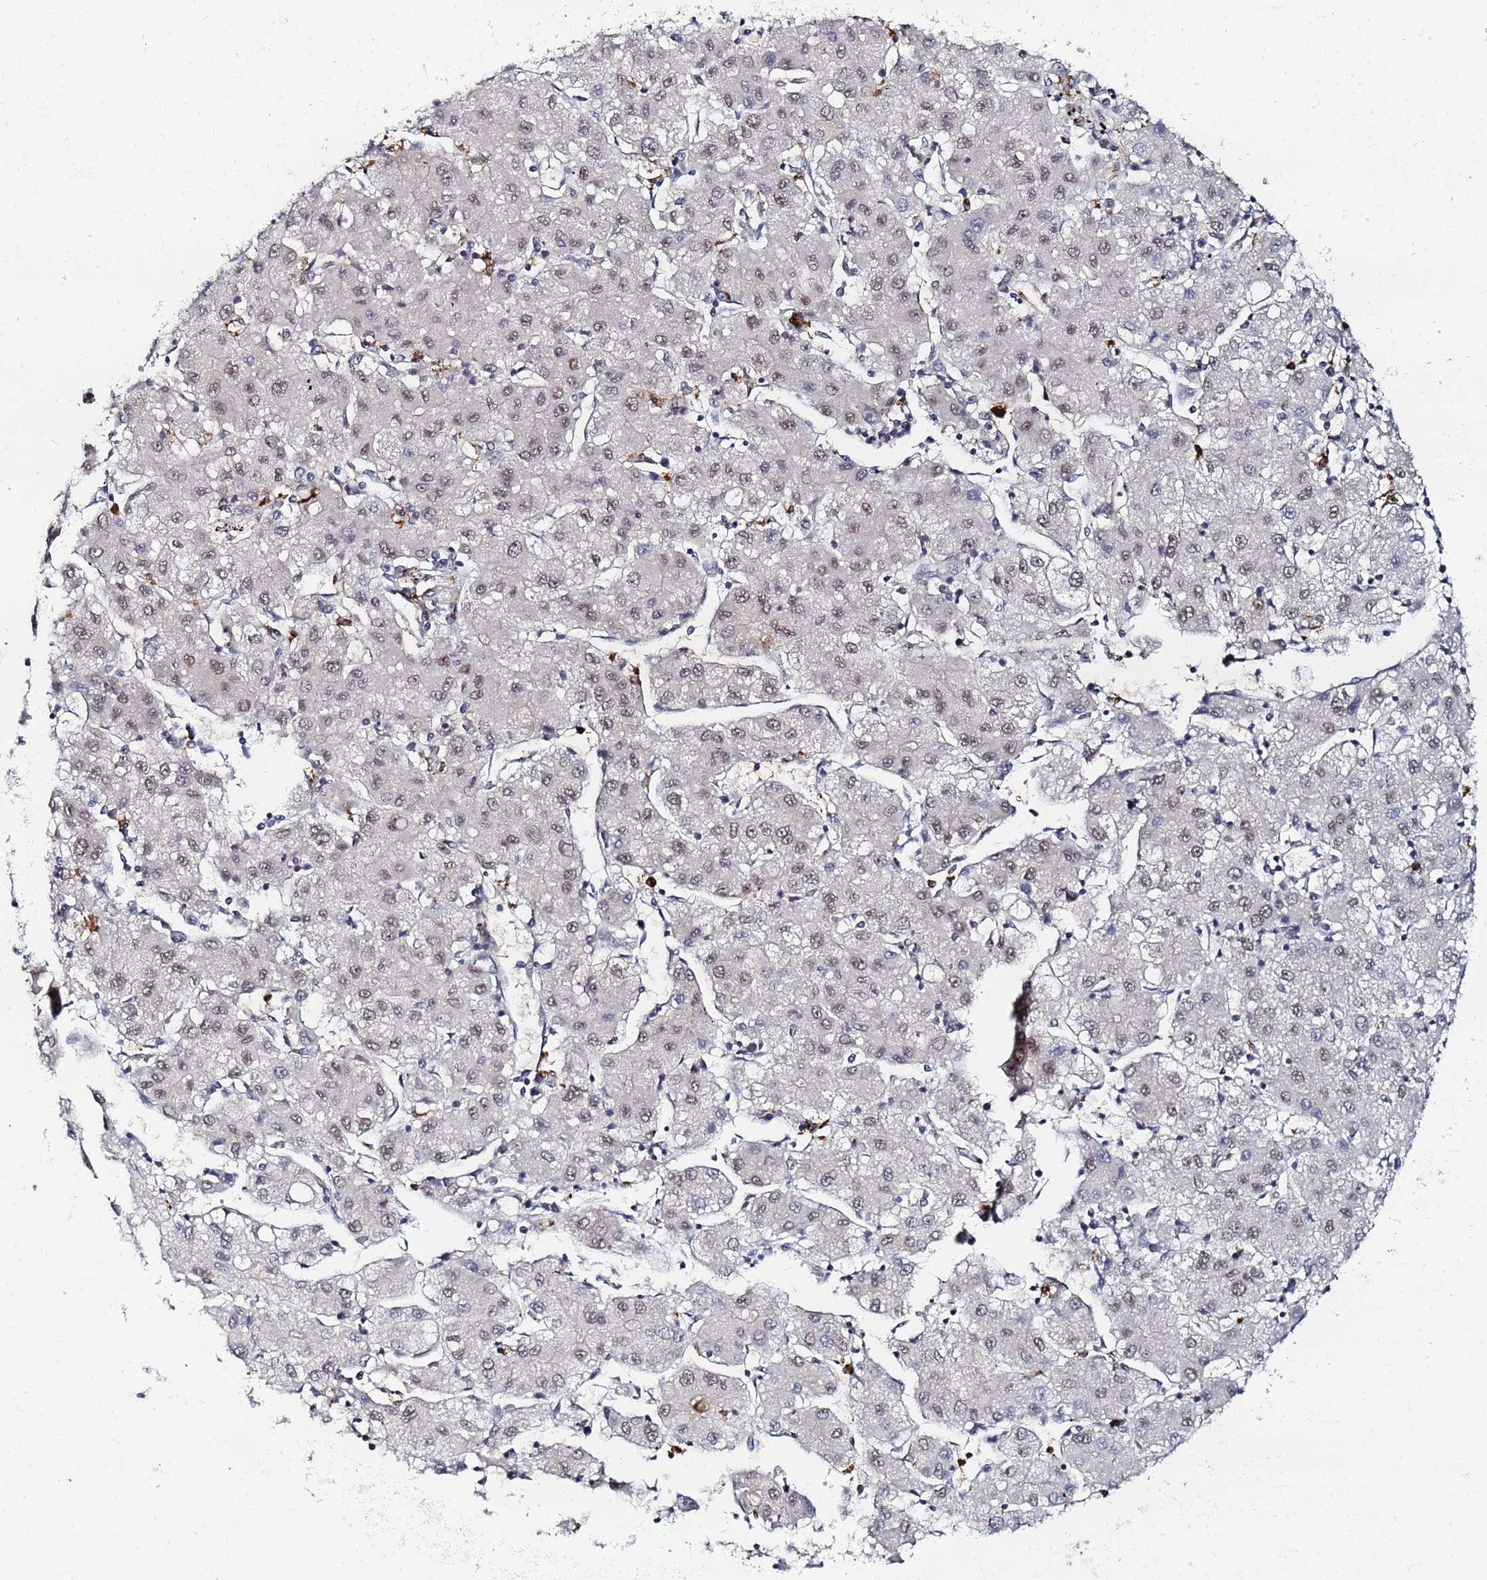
{"staining": {"intensity": "weak", "quantity": ">75%", "location": "nuclear"}, "tissue": "liver cancer", "cell_type": "Tumor cells", "image_type": "cancer", "snomed": [{"axis": "morphology", "description": "Carcinoma, Hepatocellular, NOS"}, {"axis": "topography", "description": "Liver"}], "caption": "Approximately >75% of tumor cells in hepatocellular carcinoma (liver) exhibit weak nuclear protein positivity as visualized by brown immunohistochemical staining.", "gene": "MTCL1", "patient": {"sex": "male", "age": 72}}